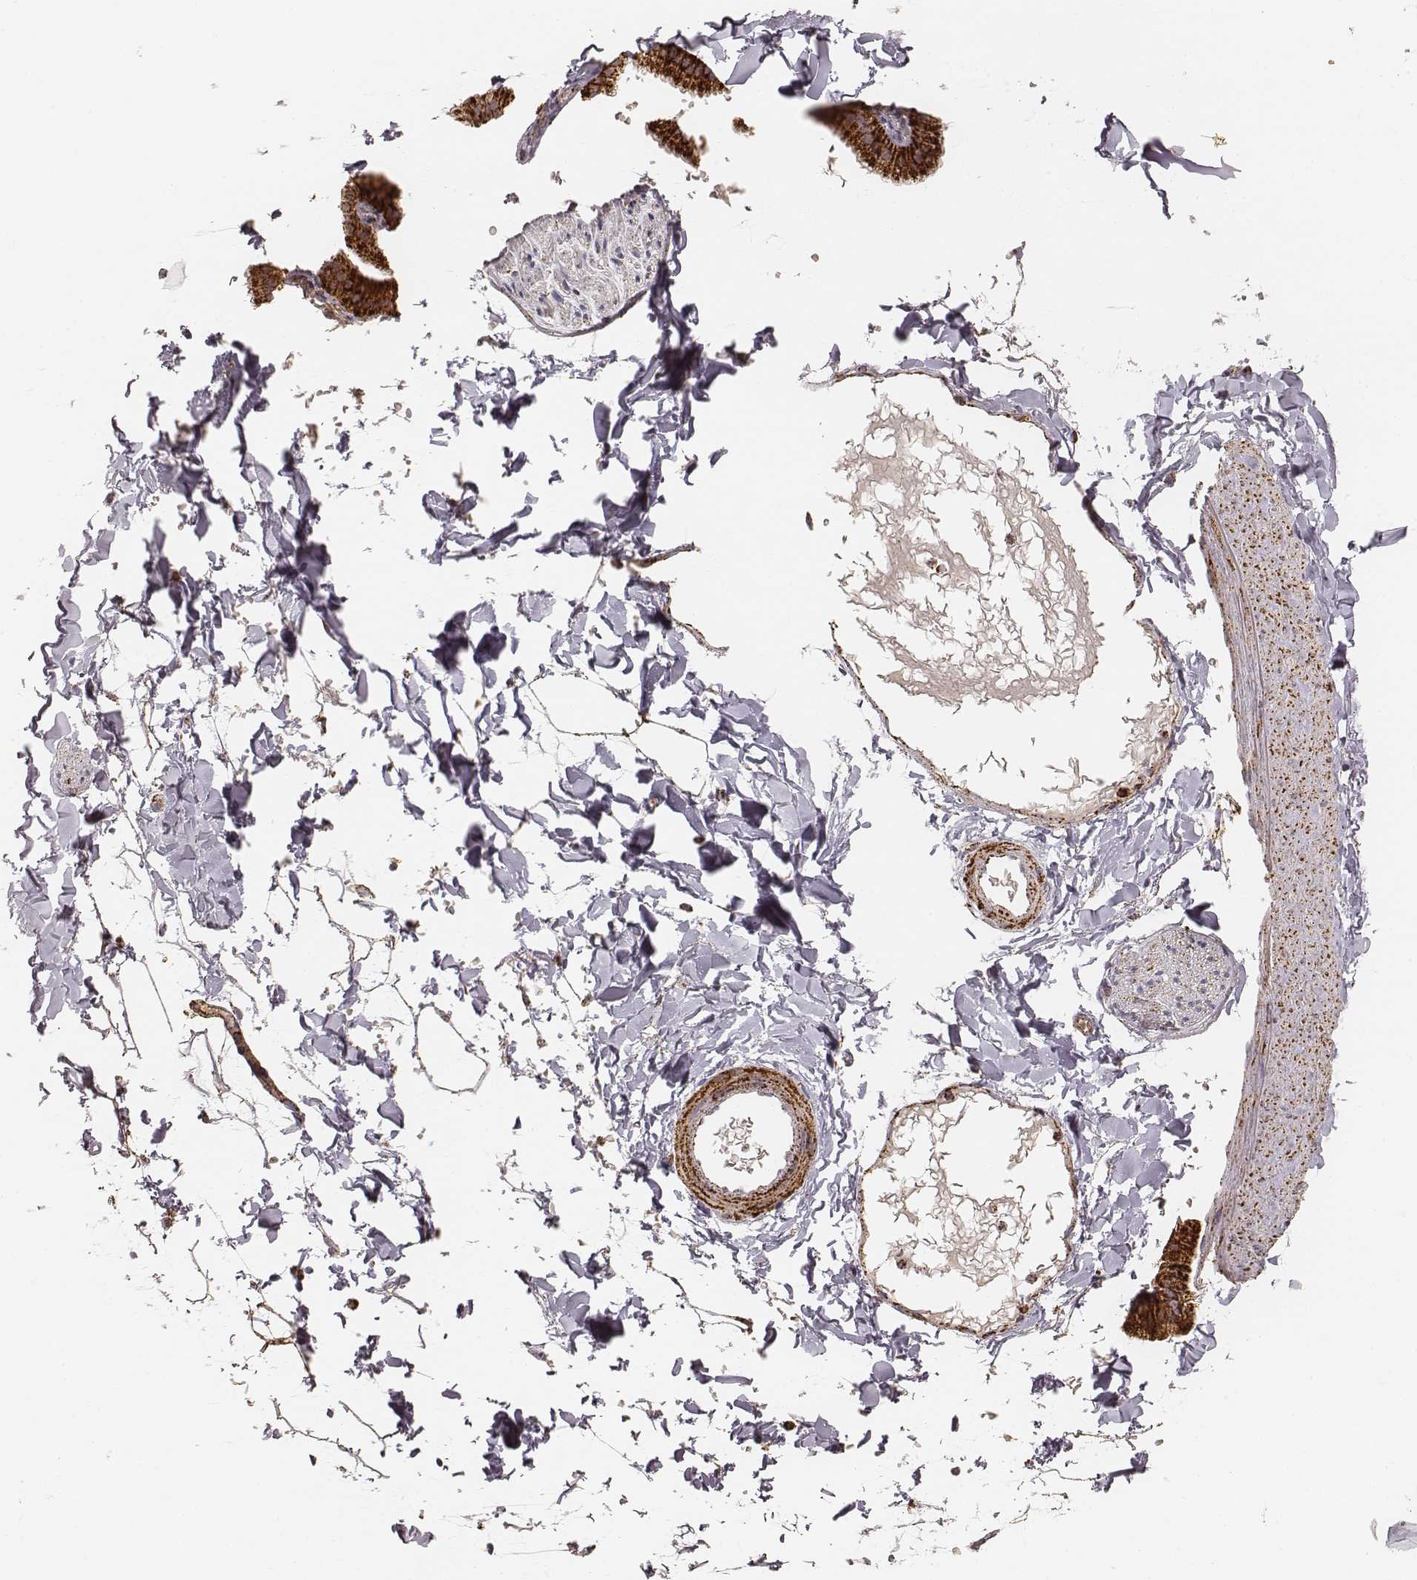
{"staining": {"intensity": "strong", "quantity": ">75%", "location": "cytoplasmic/membranous"}, "tissue": "adipose tissue", "cell_type": "Adipocytes", "image_type": "normal", "snomed": [{"axis": "morphology", "description": "Normal tissue, NOS"}, {"axis": "topography", "description": "Gallbladder"}, {"axis": "topography", "description": "Peripheral nerve tissue"}], "caption": "Immunohistochemistry (IHC) (DAB) staining of benign human adipose tissue shows strong cytoplasmic/membranous protein positivity in approximately >75% of adipocytes. The staining is performed using DAB brown chromogen to label protein expression. The nuclei are counter-stained blue using hematoxylin.", "gene": "CS", "patient": {"sex": "female", "age": 45}}